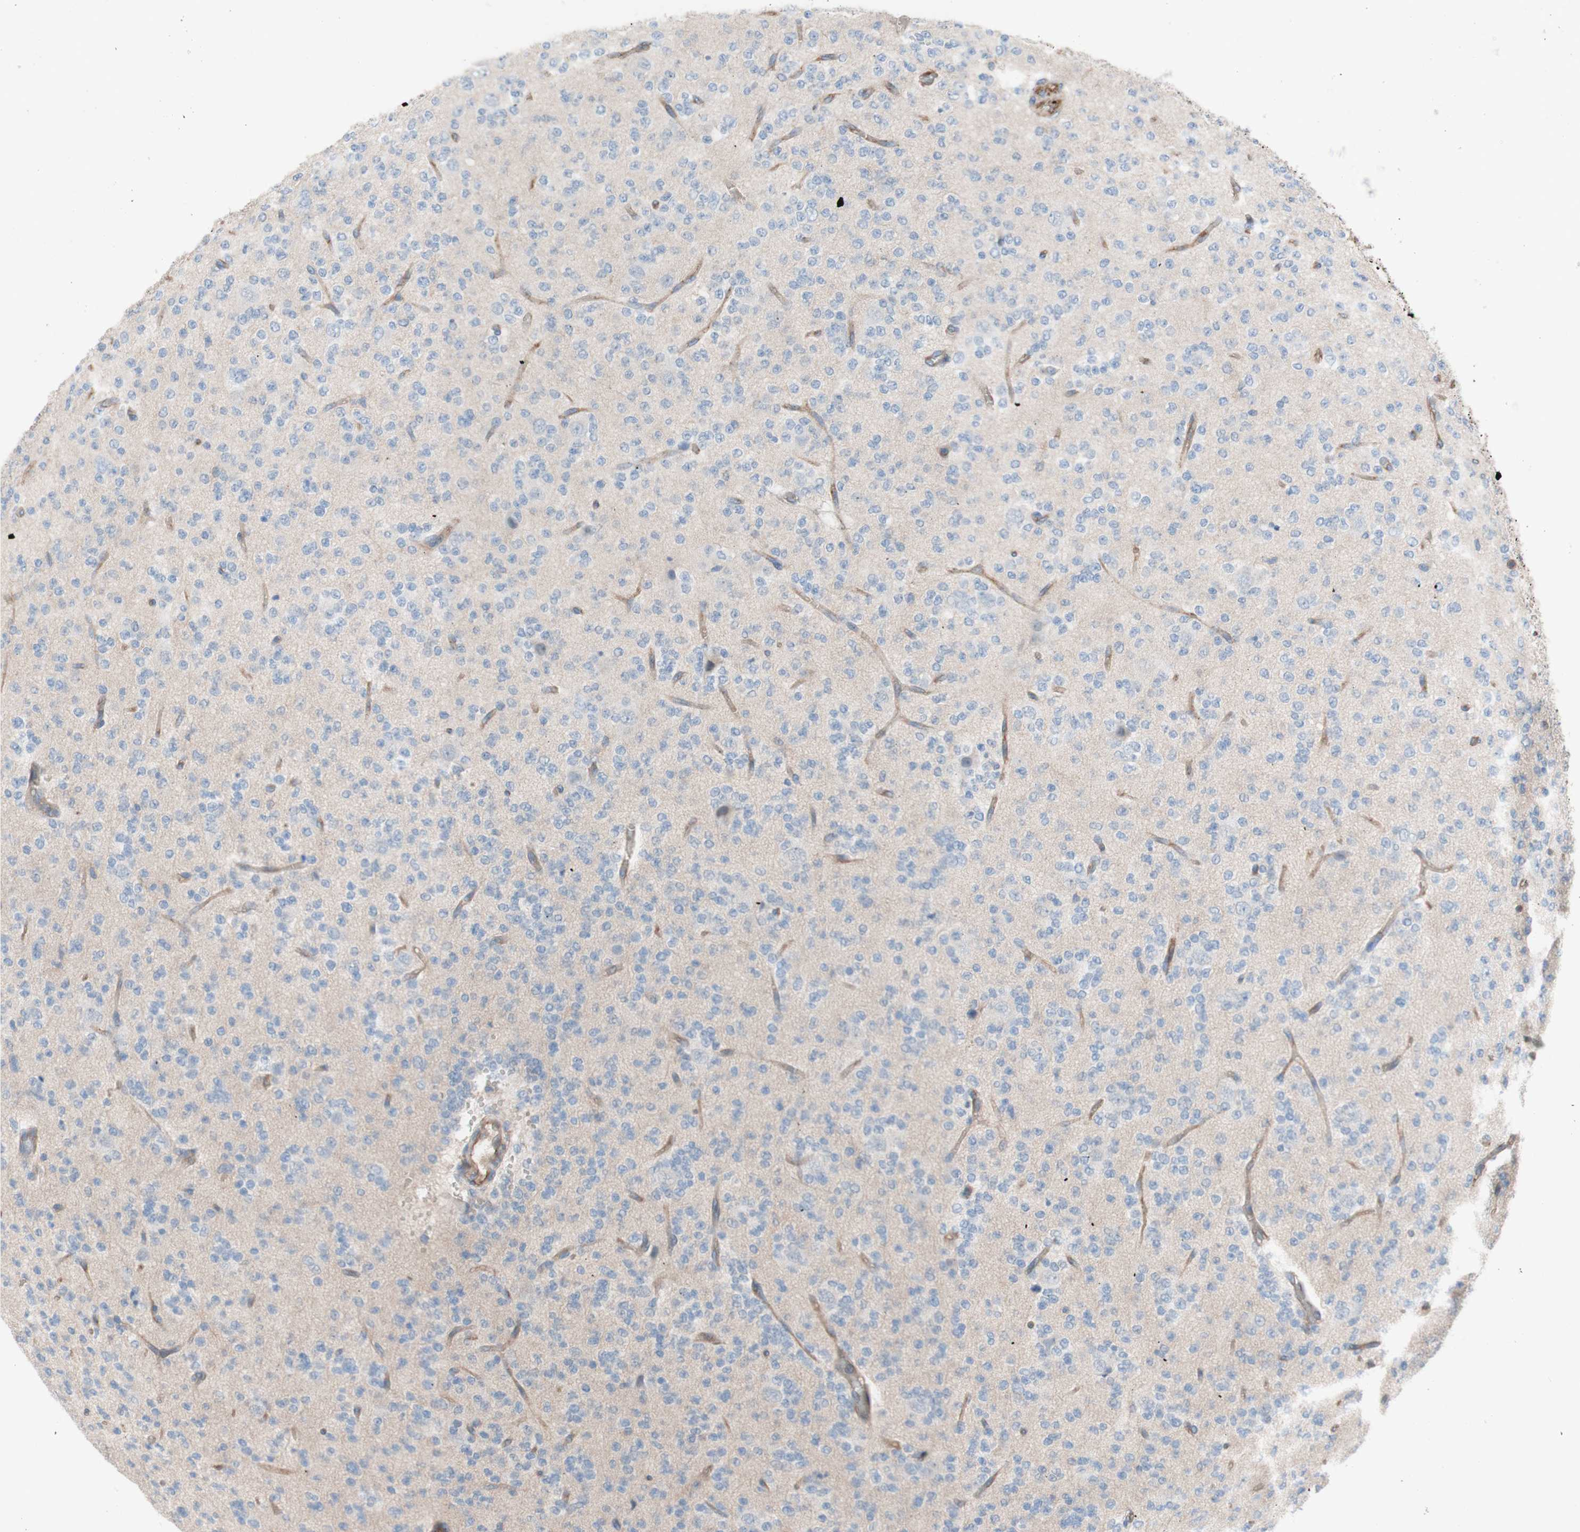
{"staining": {"intensity": "negative", "quantity": "none", "location": "none"}, "tissue": "glioma", "cell_type": "Tumor cells", "image_type": "cancer", "snomed": [{"axis": "morphology", "description": "Glioma, malignant, Low grade"}, {"axis": "topography", "description": "Brain"}], "caption": "Immunohistochemistry of malignant glioma (low-grade) exhibits no positivity in tumor cells. (Immunohistochemistry, brightfield microscopy, high magnification).", "gene": "CD46", "patient": {"sex": "male", "age": 38}}